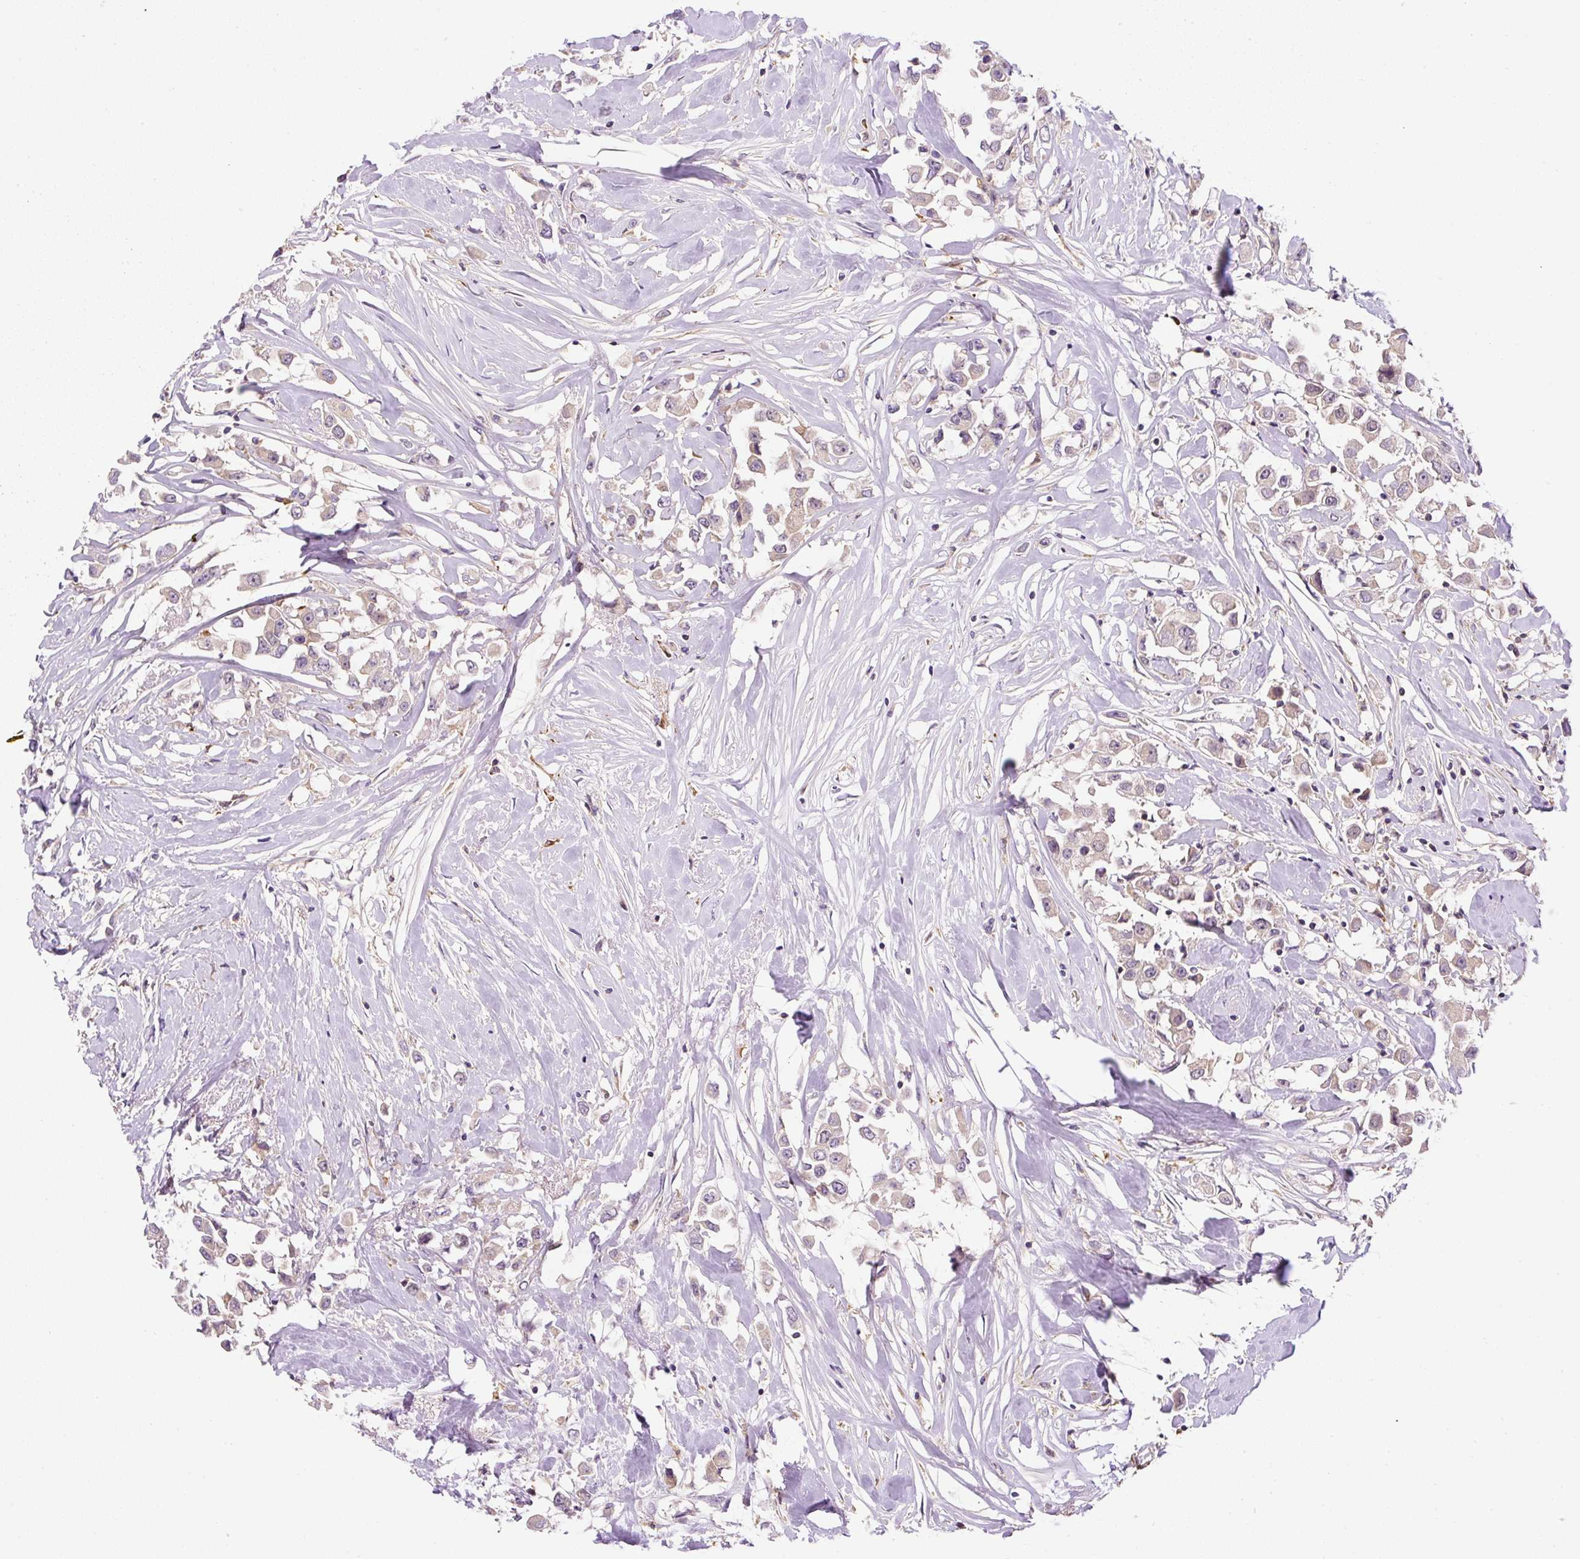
{"staining": {"intensity": "weak", "quantity": ">75%", "location": "cytoplasmic/membranous"}, "tissue": "breast cancer", "cell_type": "Tumor cells", "image_type": "cancer", "snomed": [{"axis": "morphology", "description": "Duct carcinoma"}, {"axis": "topography", "description": "Breast"}], "caption": "A micrograph of breast invasive ductal carcinoma stained for a protein displays weak cytoplasmic/membranous brown staining in tumor cells.", "gene": "CCDC28A", "patient": {"sex": "female", "age": 61}}